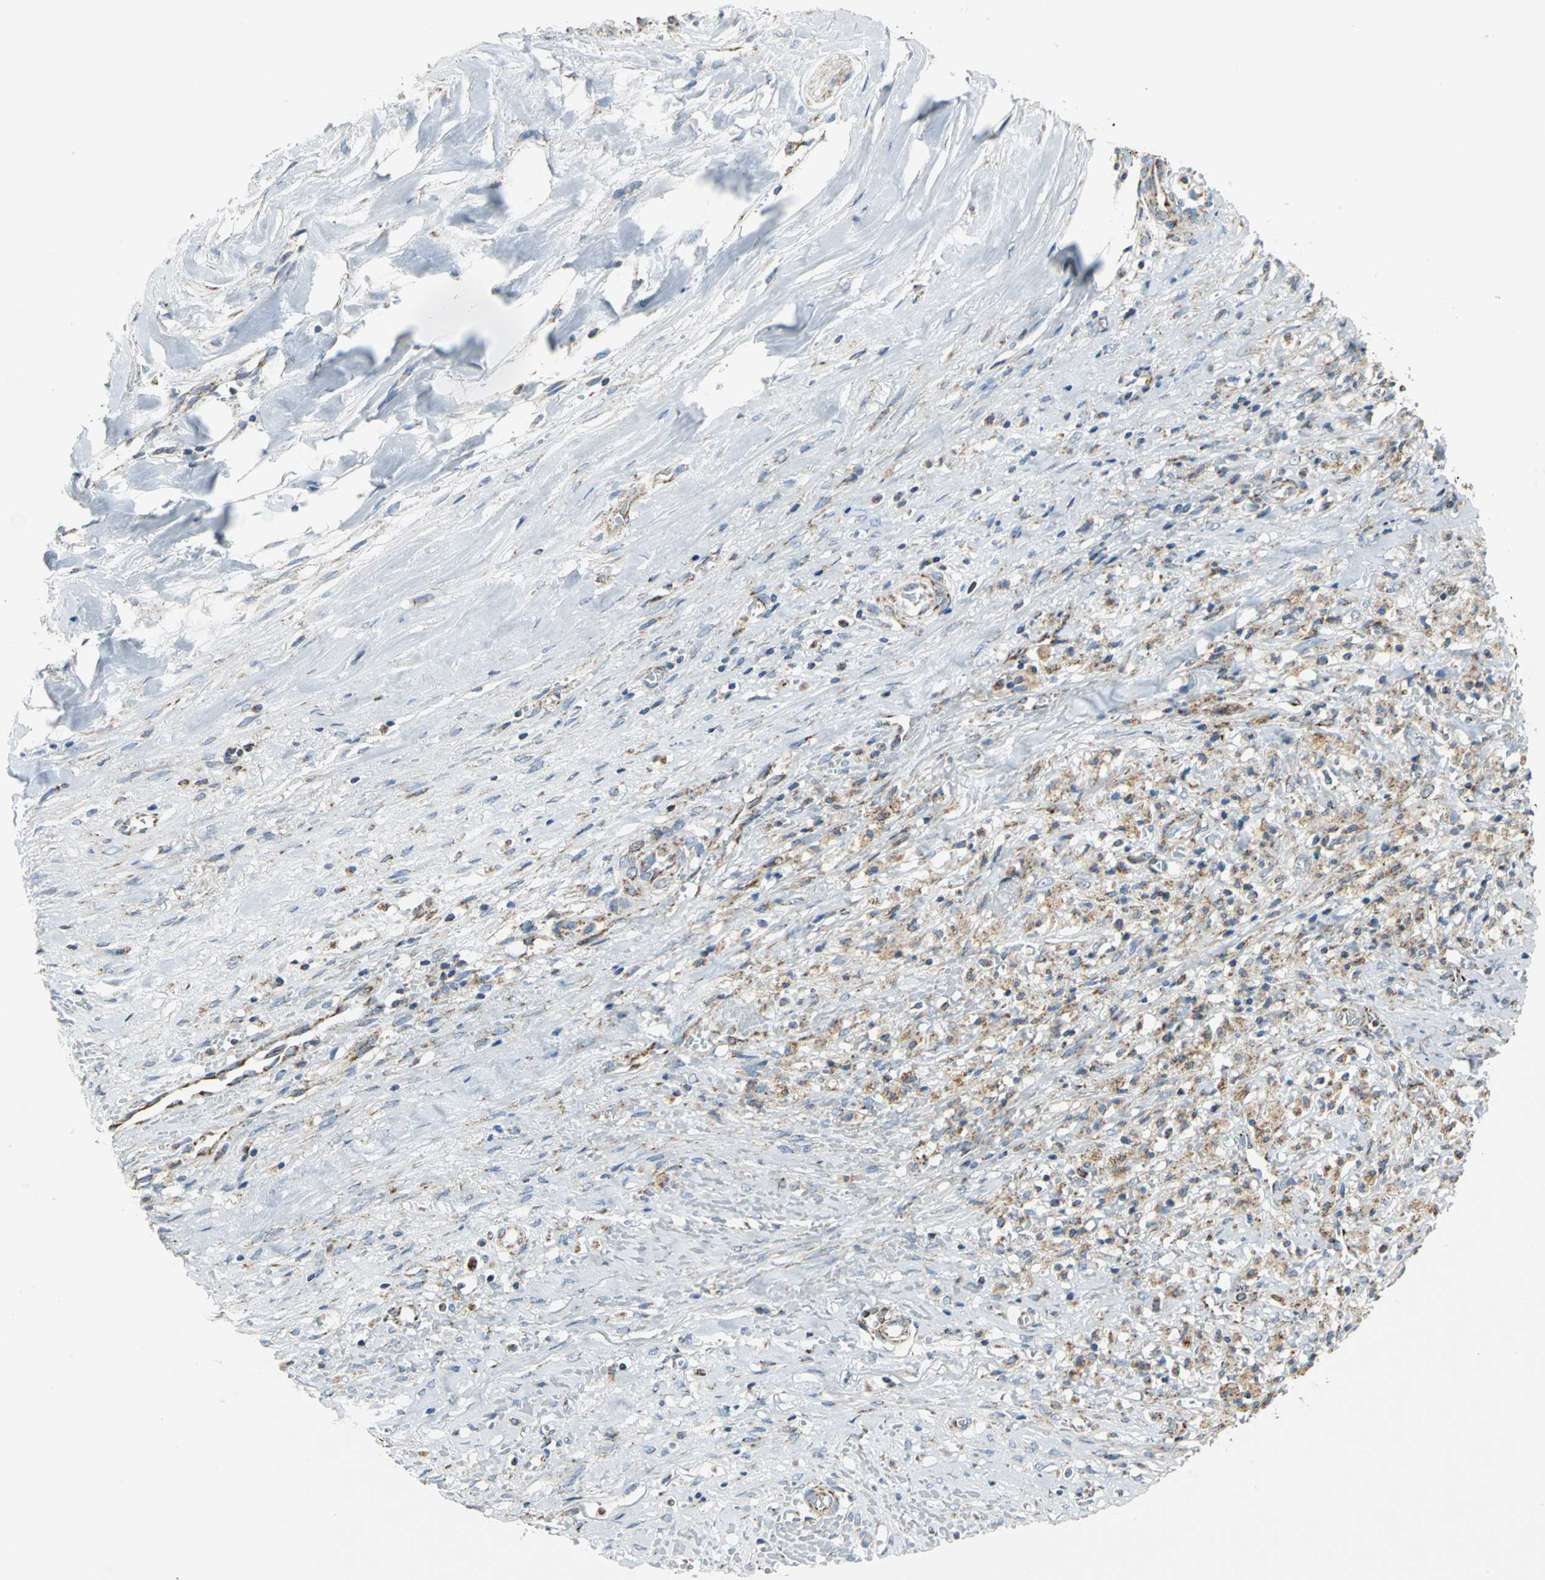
{"staining": {"intensity": "moderate", "quantity": "25%-75%", "location": "cytoplasmic/membranous"}, "tissue": "liver cancer", "cell_type": "Tumor cells", "image_type": "cancer", "snomed": [{"axis": "morphology", "description": "Cholangiocarcinoma"}, {"axis": "topography", "description": "Liver"}], "caption": "A medium amount of moderate cytoplasmic/membranous staining is seen in about 25%-75% of tumor cells in liver cholangiocarcinoma tissue. The protein of interest is shown in brown color, while the nuclei are stained blue.", "gene": "NTRK1", "patient": {"sex": "female", "age": 70}}